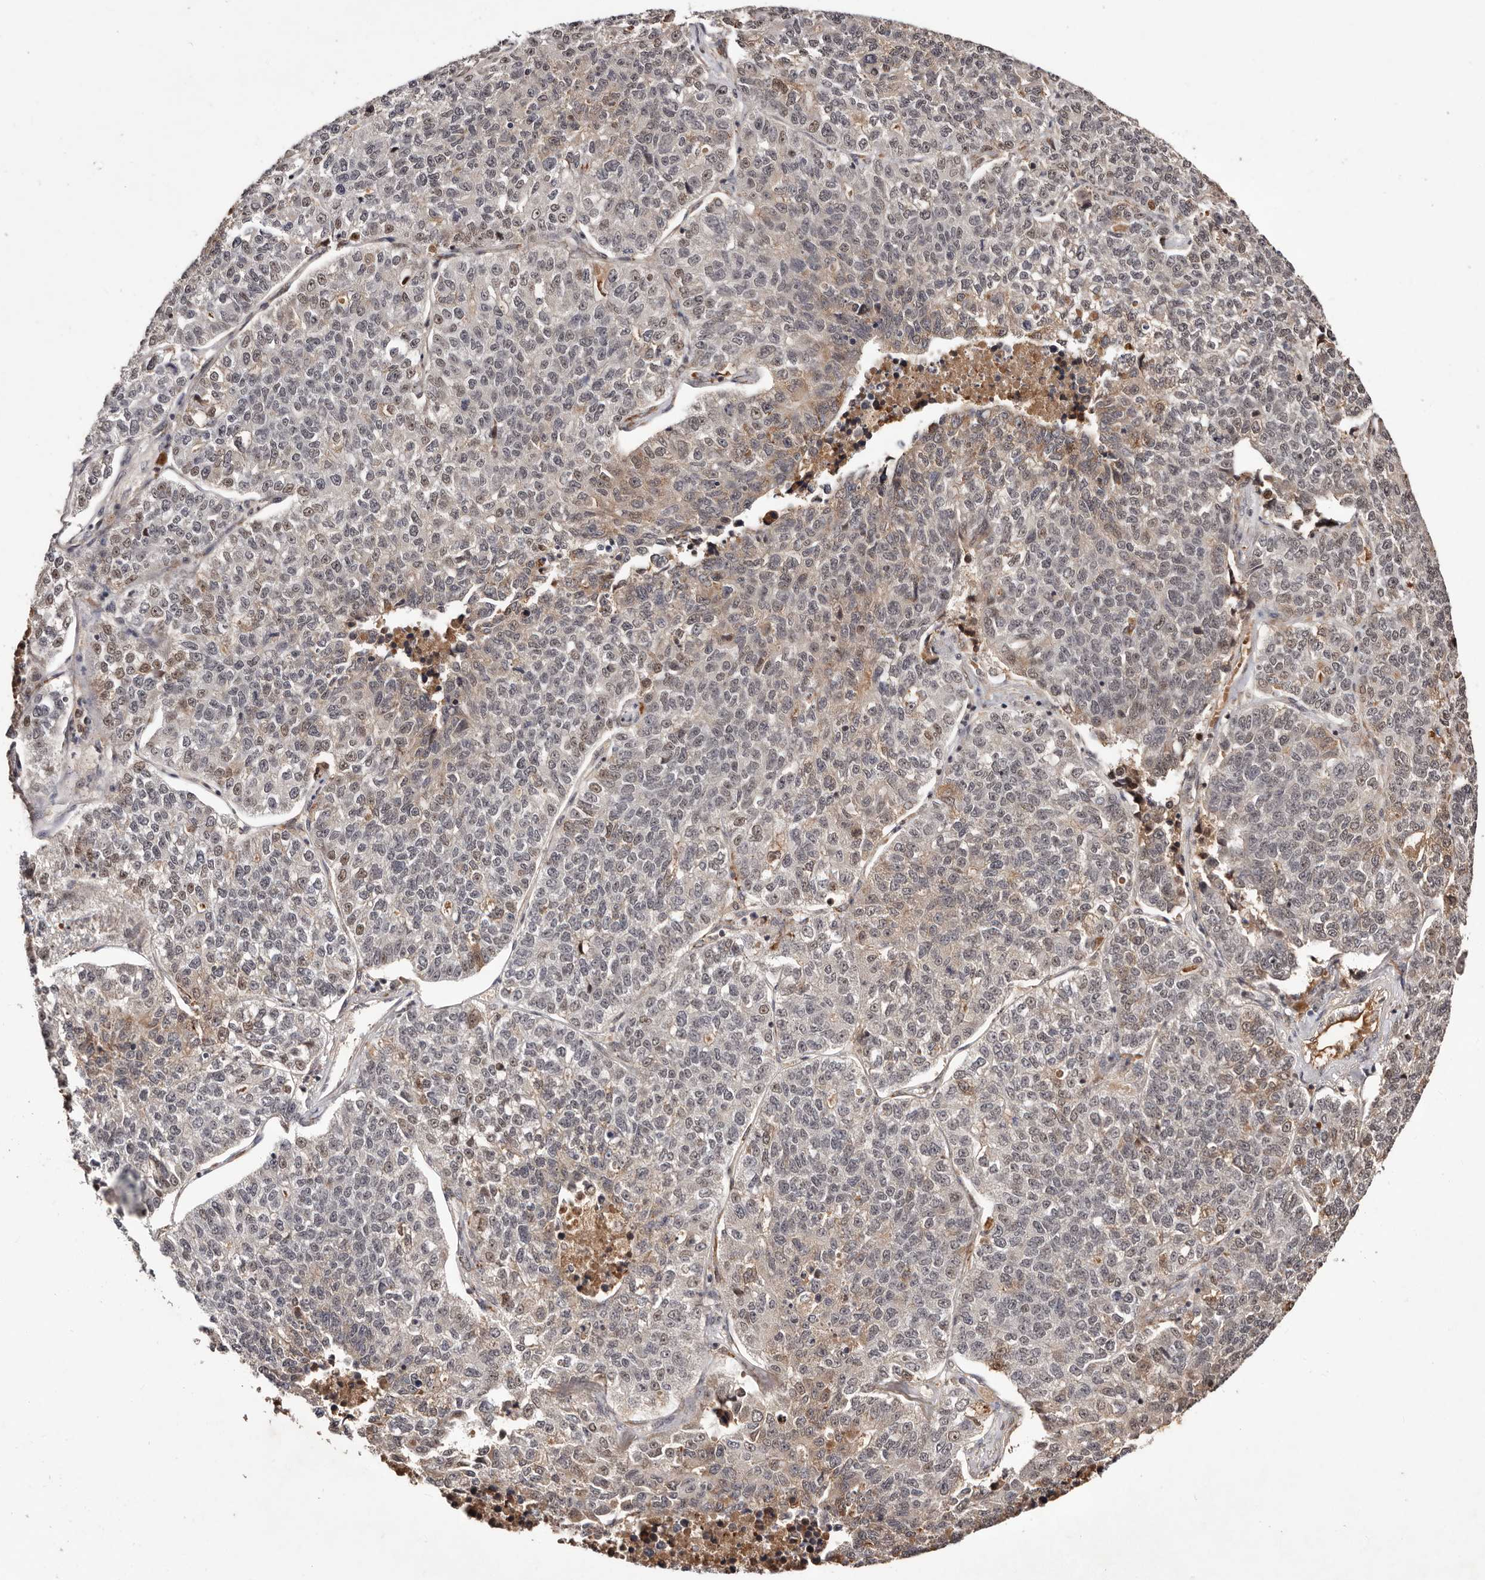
{"staining": {"intensity": "moderate", "quantity": "25%-75%", "location": "cytoplasmic/membranous,nuclear"}, "tissue": "lung cancer", "cell_type": "Tumor cells", "image_type": "cancer", "snomed": [{"axis": "morphology", "description": "Adenocarcinoma, NOS"}, {"axis": "topography", "description": "Lung"}], "caption": "Approximately 25%-75% of tumor cells in lung cancer (adenocarcinoma) show moderate cytoplasmic/membranous and nuclear protein staining as visualized by brown immunohistochemical staining.", "gene": "BICRAL", "patient": {"sex": "male", "age": 49}}